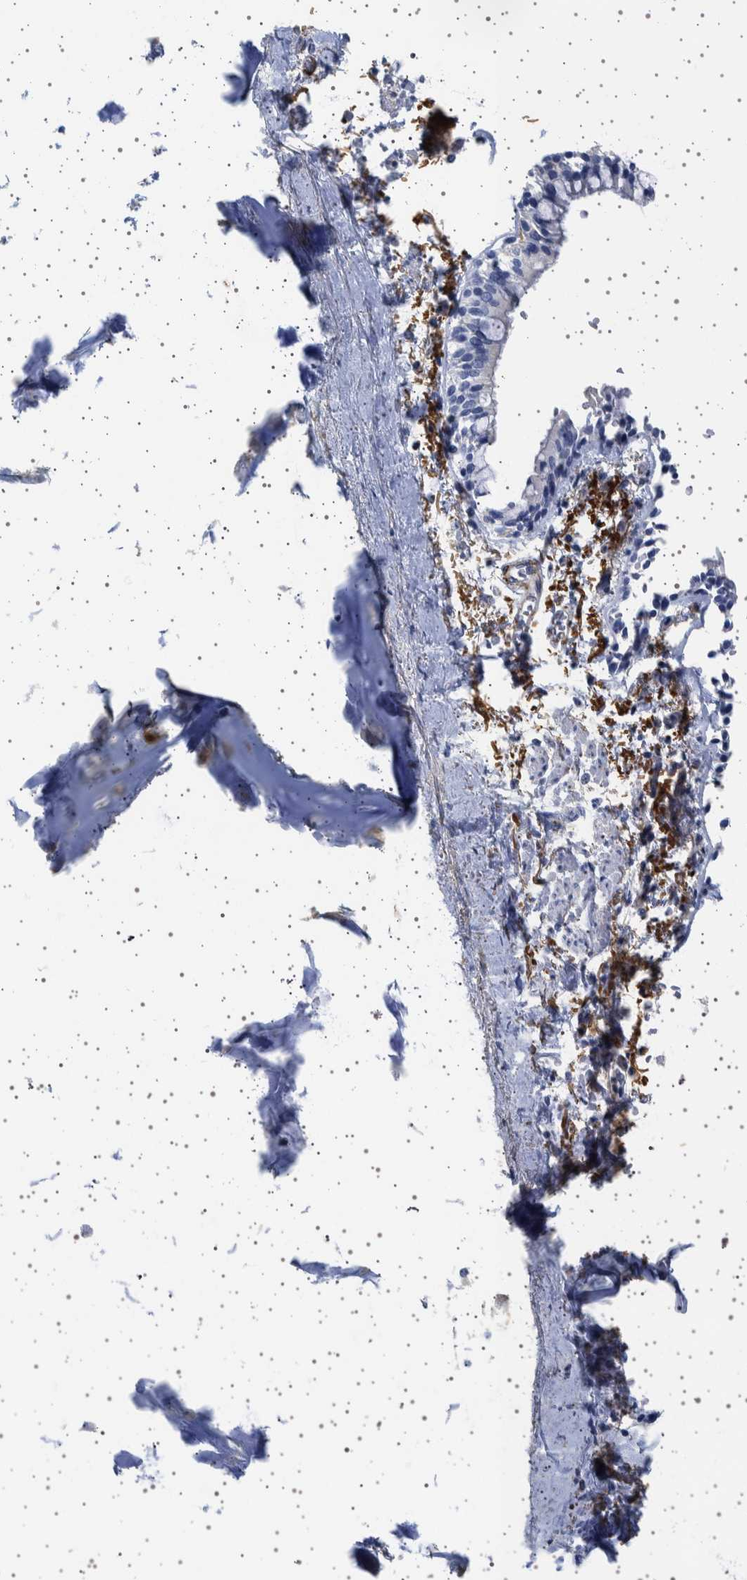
{"staining": {"intensity": "negative", "quantity": "none", "location": "none"}, "tissue": "adipose tissue", "cell_type": "Adipocytes", "image_type": "normal", "snomed": [{"axis": "morphology", "description": "Normal tissue, NOS"}, {"axis": "topography", "description": "Cartilage tissue"}, {"axis": "topography", "description": "Lung"}], "caption": "Protein analysis of unremarkable adipose tissue demonstrates no significant expression in adipocytes.", "gene": "SEPTIN4", "patient": {"sex": "female", "age": 77}}